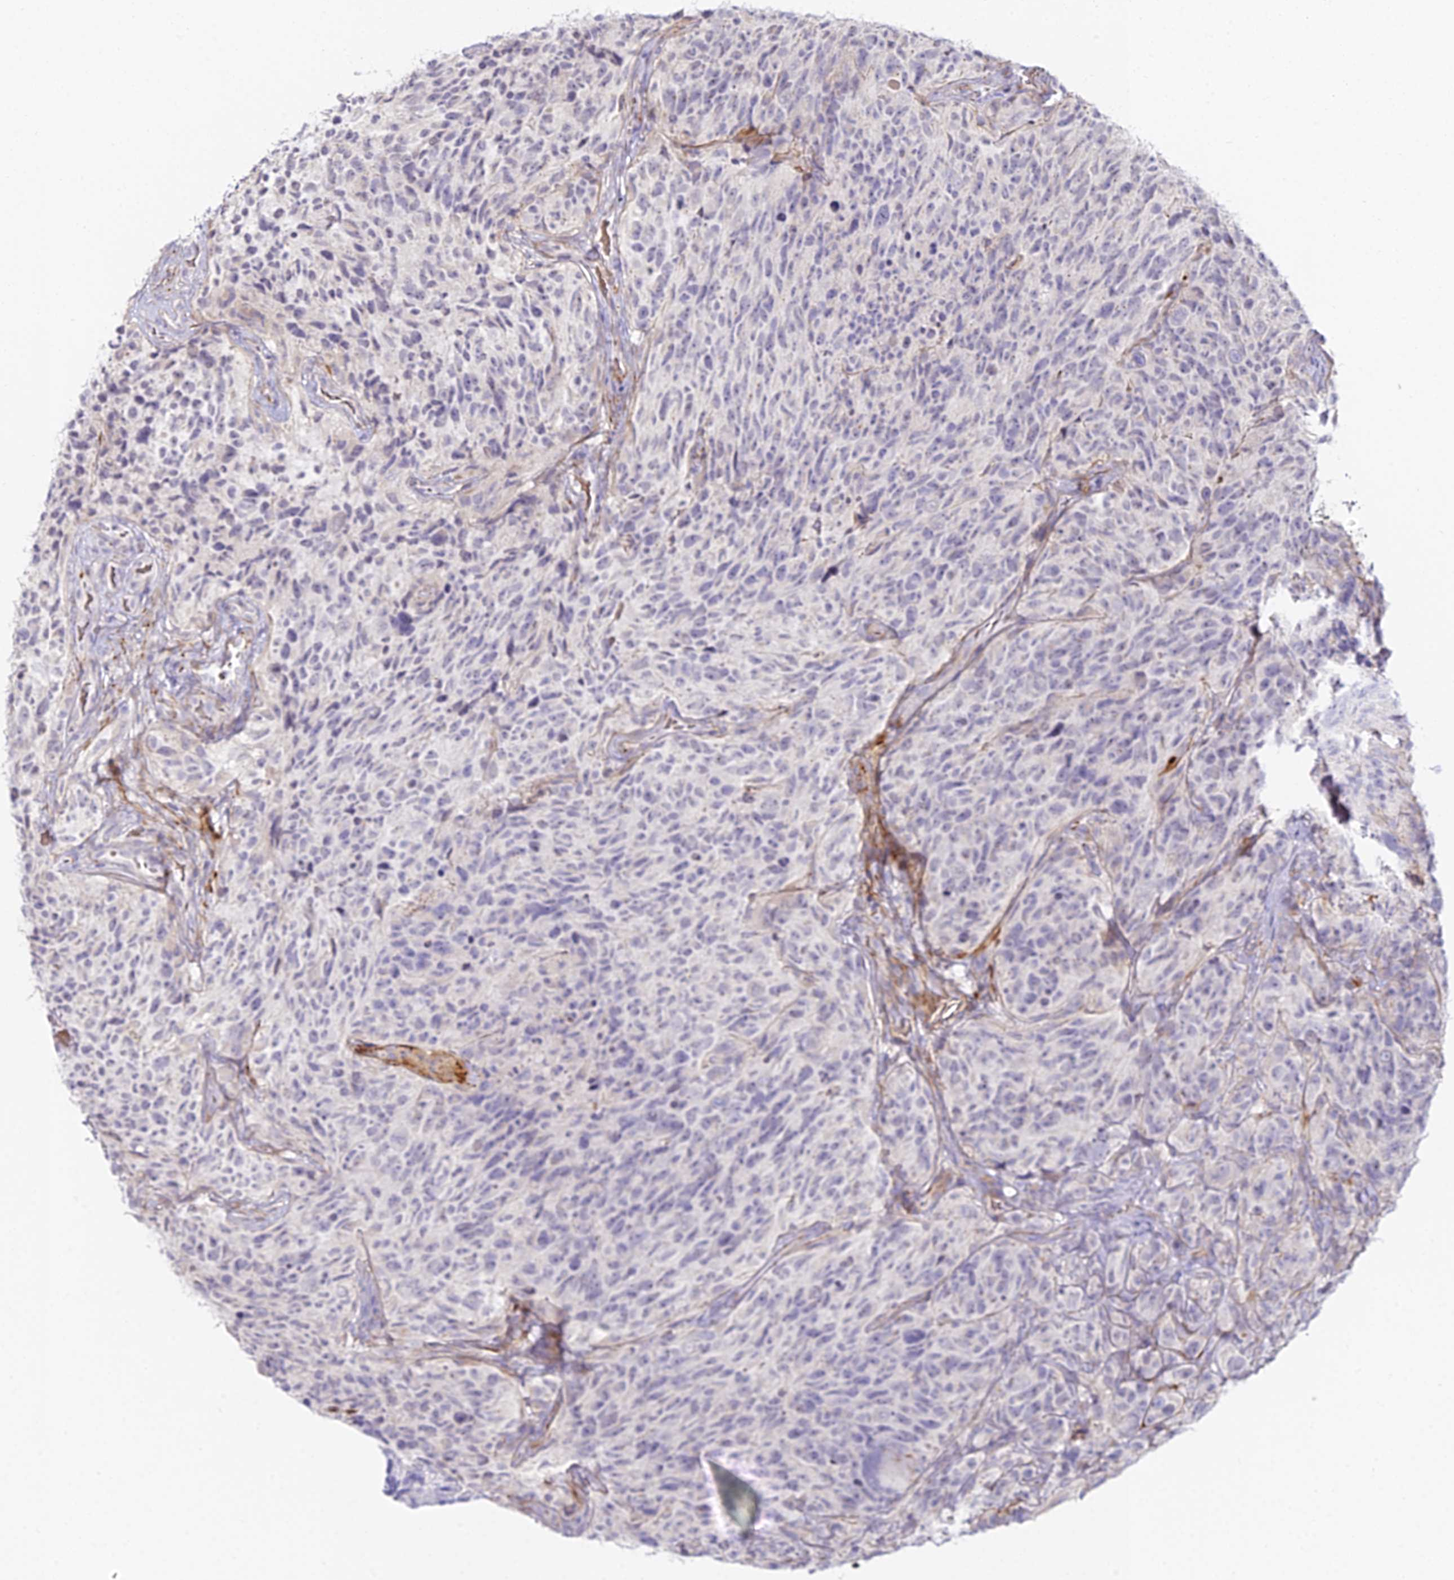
{"staining": {"intensity": "negative", "quantity": "none", "location": "none"}, "tissue": "glioma", "cell_type": "Tumor cells", "image_type": "cancer", "snomed": [{"axis": "morphology", "description": "Glioma, malignant, High grade"}, {"axis": "topography", "description": "Brain"}], "caption": "High magnification brightfield microscopy of malignant high-grade glioma stained with DAB (3,3'-diaminobenzidine) (brown) and counterstained with hematoxylin (blue): tumor cells show no significant positivity.", "gene": "ALPG", "patient": {"sex": "male", "age": 69}}